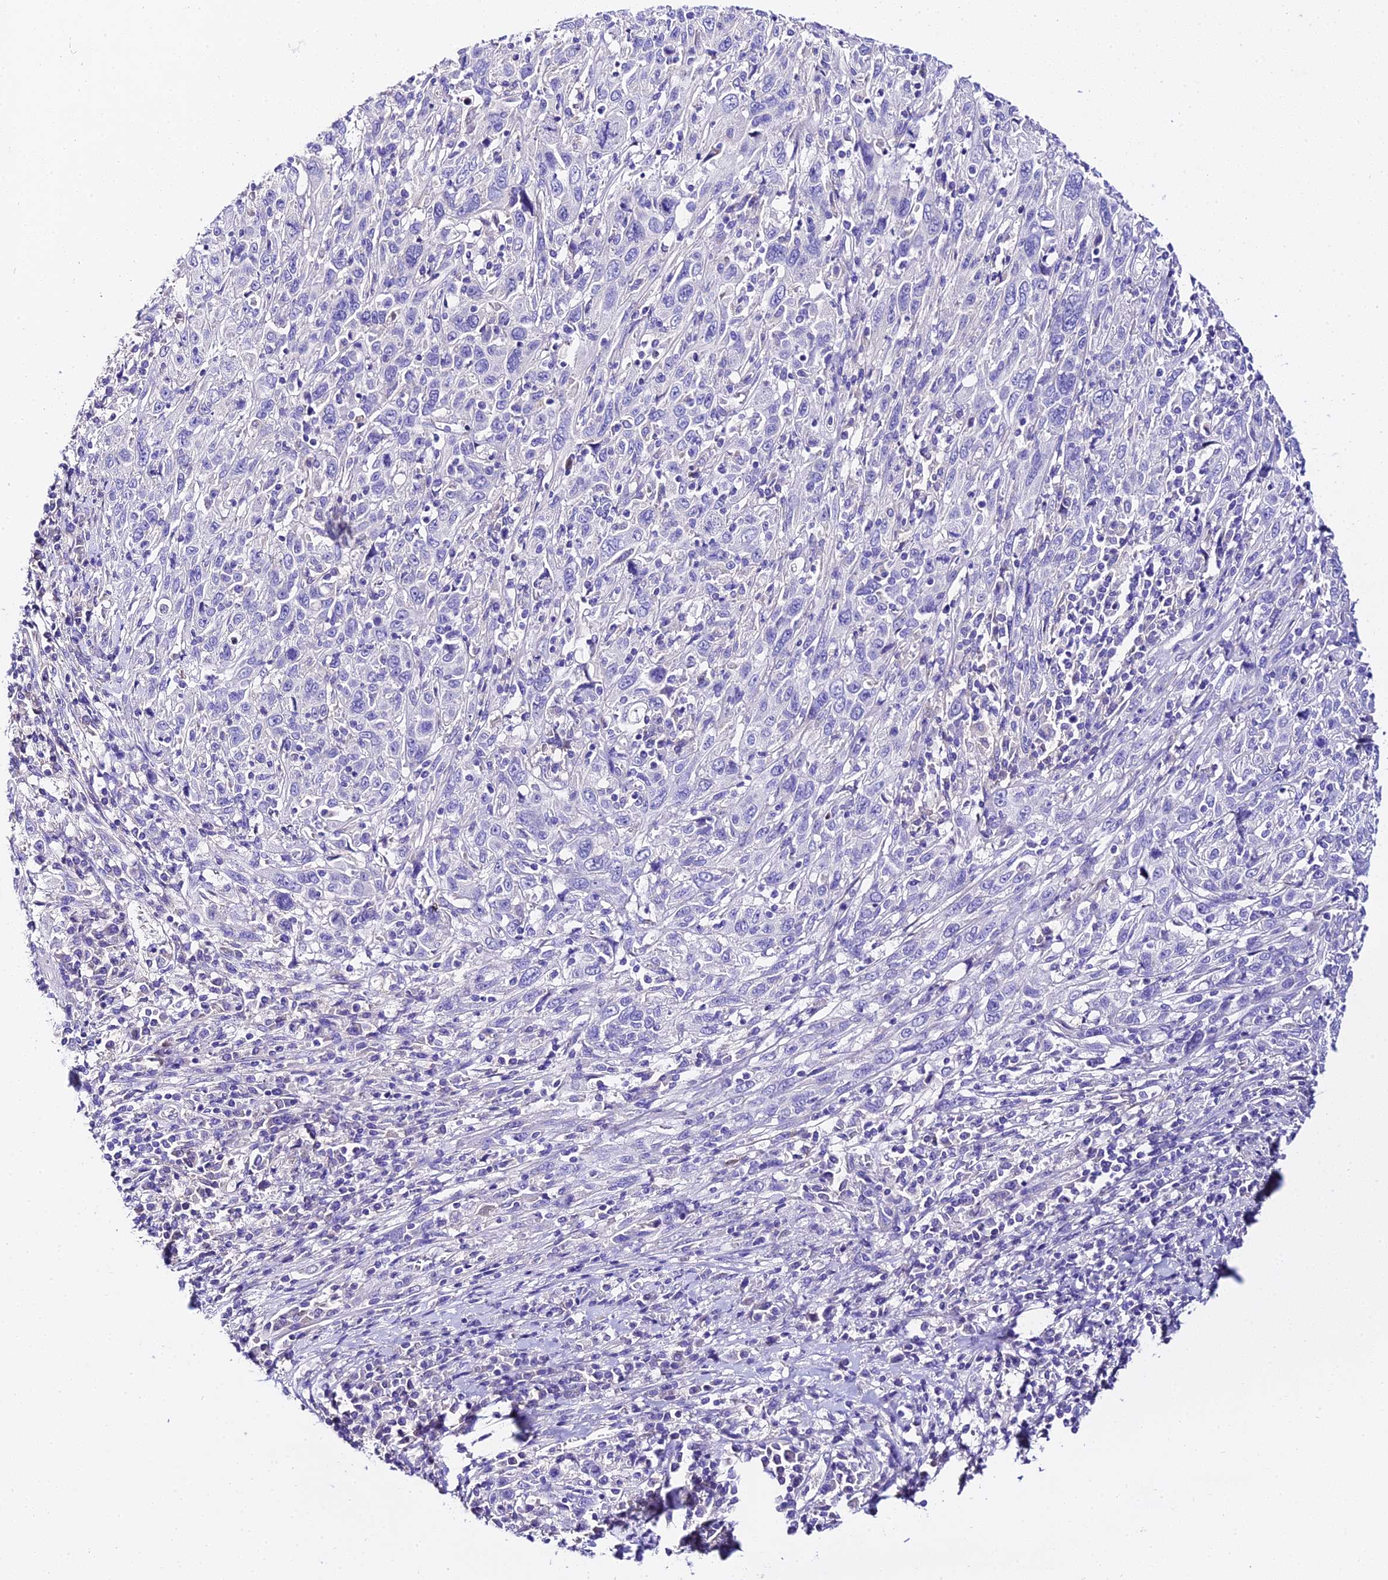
{"staining": {"intensity": "negative", "quantity": "none", "location": "none"}, "tissue": "cervical cancer", "cell_type": "Tumor cells", "image_type": "cancer", "snomed": [{"axis": "morphology", "description": "Squamous cell carcinoma, NOS"}, {"axis": "topography", "description": "Cervix"}], "caption": "Immunohistochemistry (IHC) of cervical cancer (squamous cell carcinoma) reveals no positivity in tumor cells.", "gene": "TMEM117", "patient": {"sex": "female", "age": 46}}